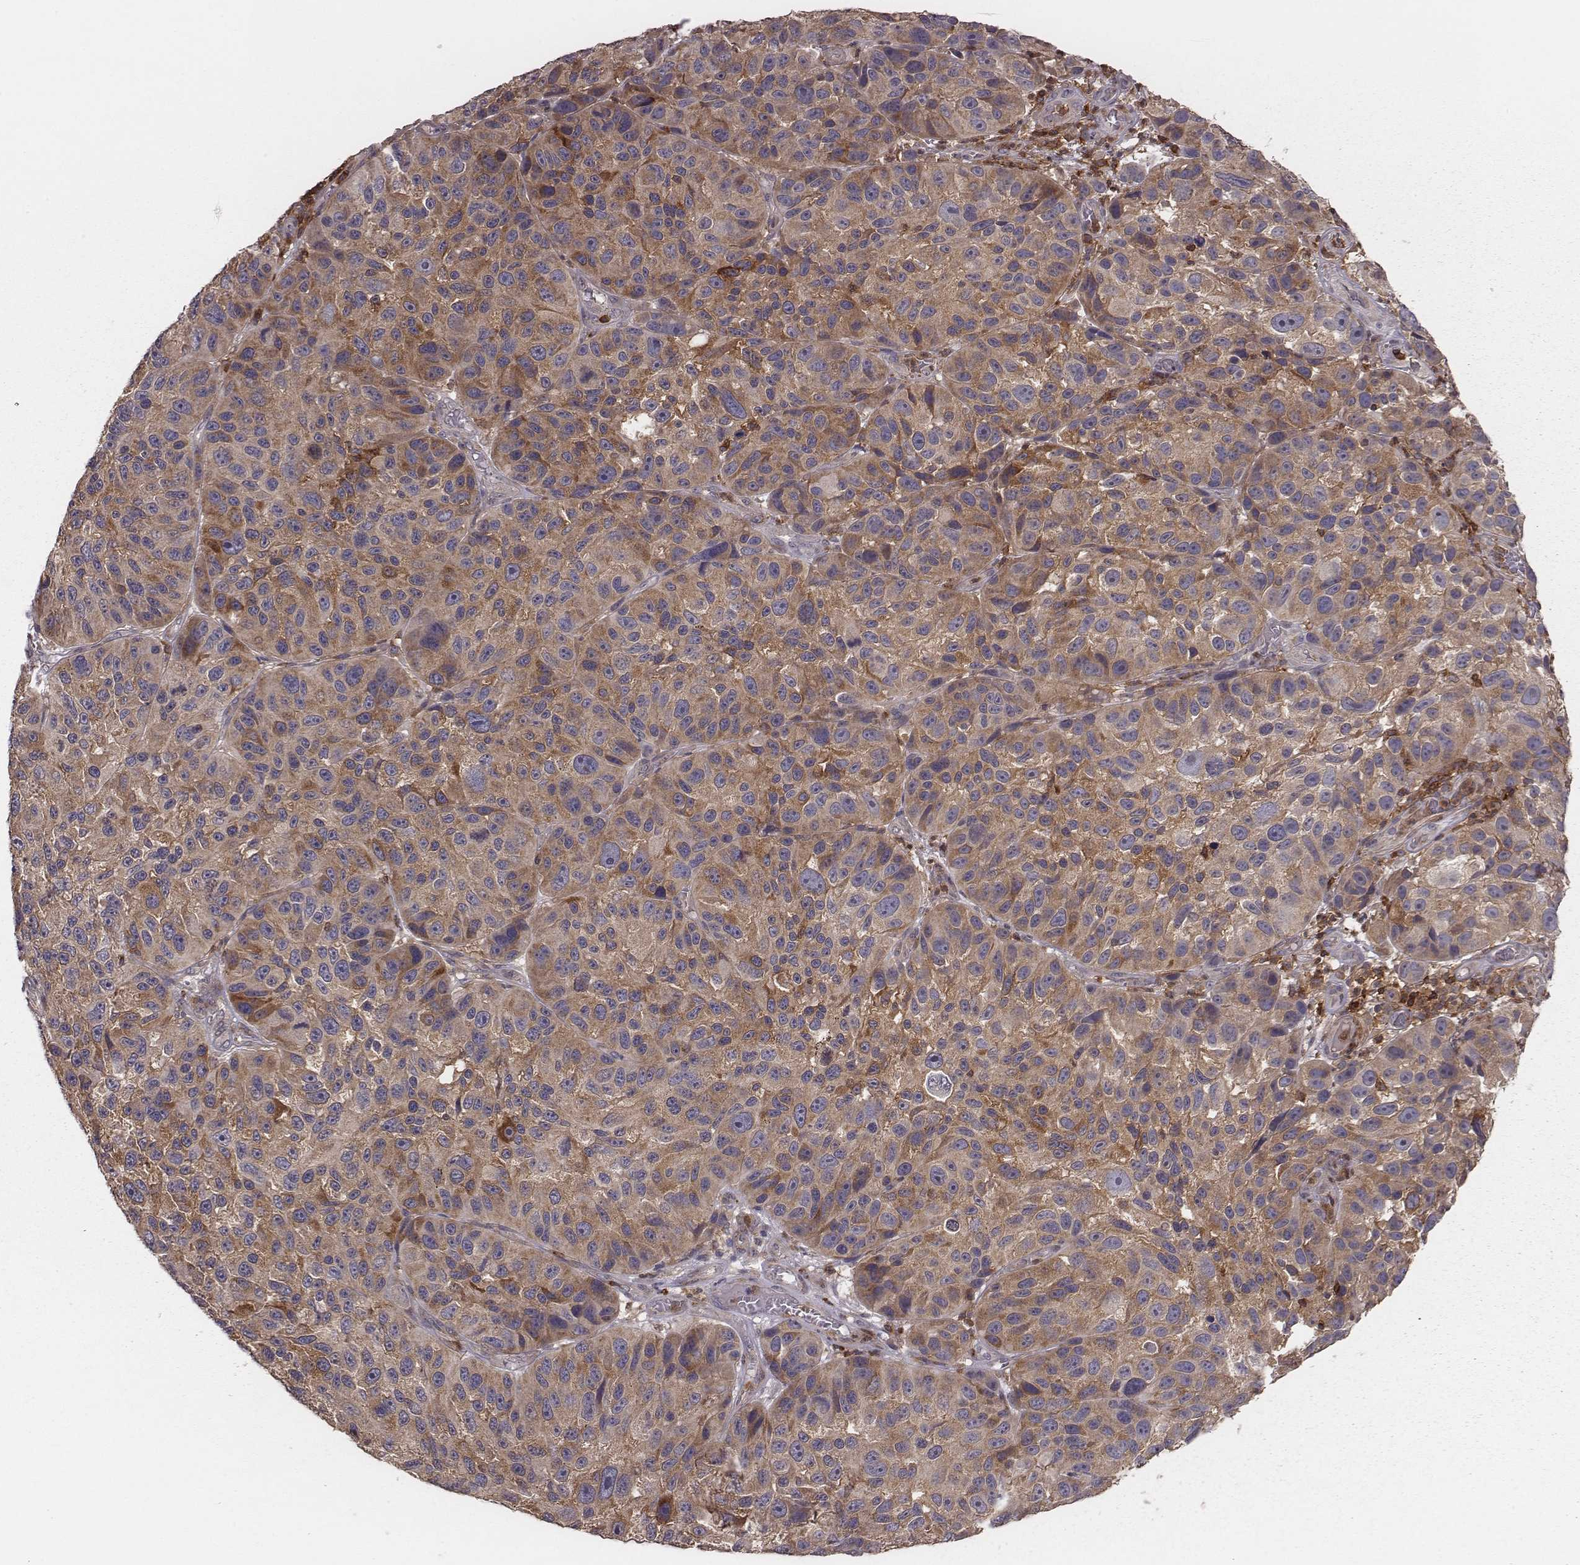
{"staining": {"intensity": "moderate", "quantity": "25%-75%", "location": "cytoplasmic/membranous"}, "tissue": "melanoma", "cell_type": "Tumor cells", "image_type": "cancer", "snomed": [{"axis": "morphology", "description": "Malignant melanoma, NOS"}, {"axis": "topography", "description": "Skin"}], "caption": "Tumor cells reveal medium levels of moderate cytoplasmic/membranous expression in approximately 25%-75% of cells in human melanoma.", "gene": "PILRA", "patient": {"sex": "male", "age": 53}}